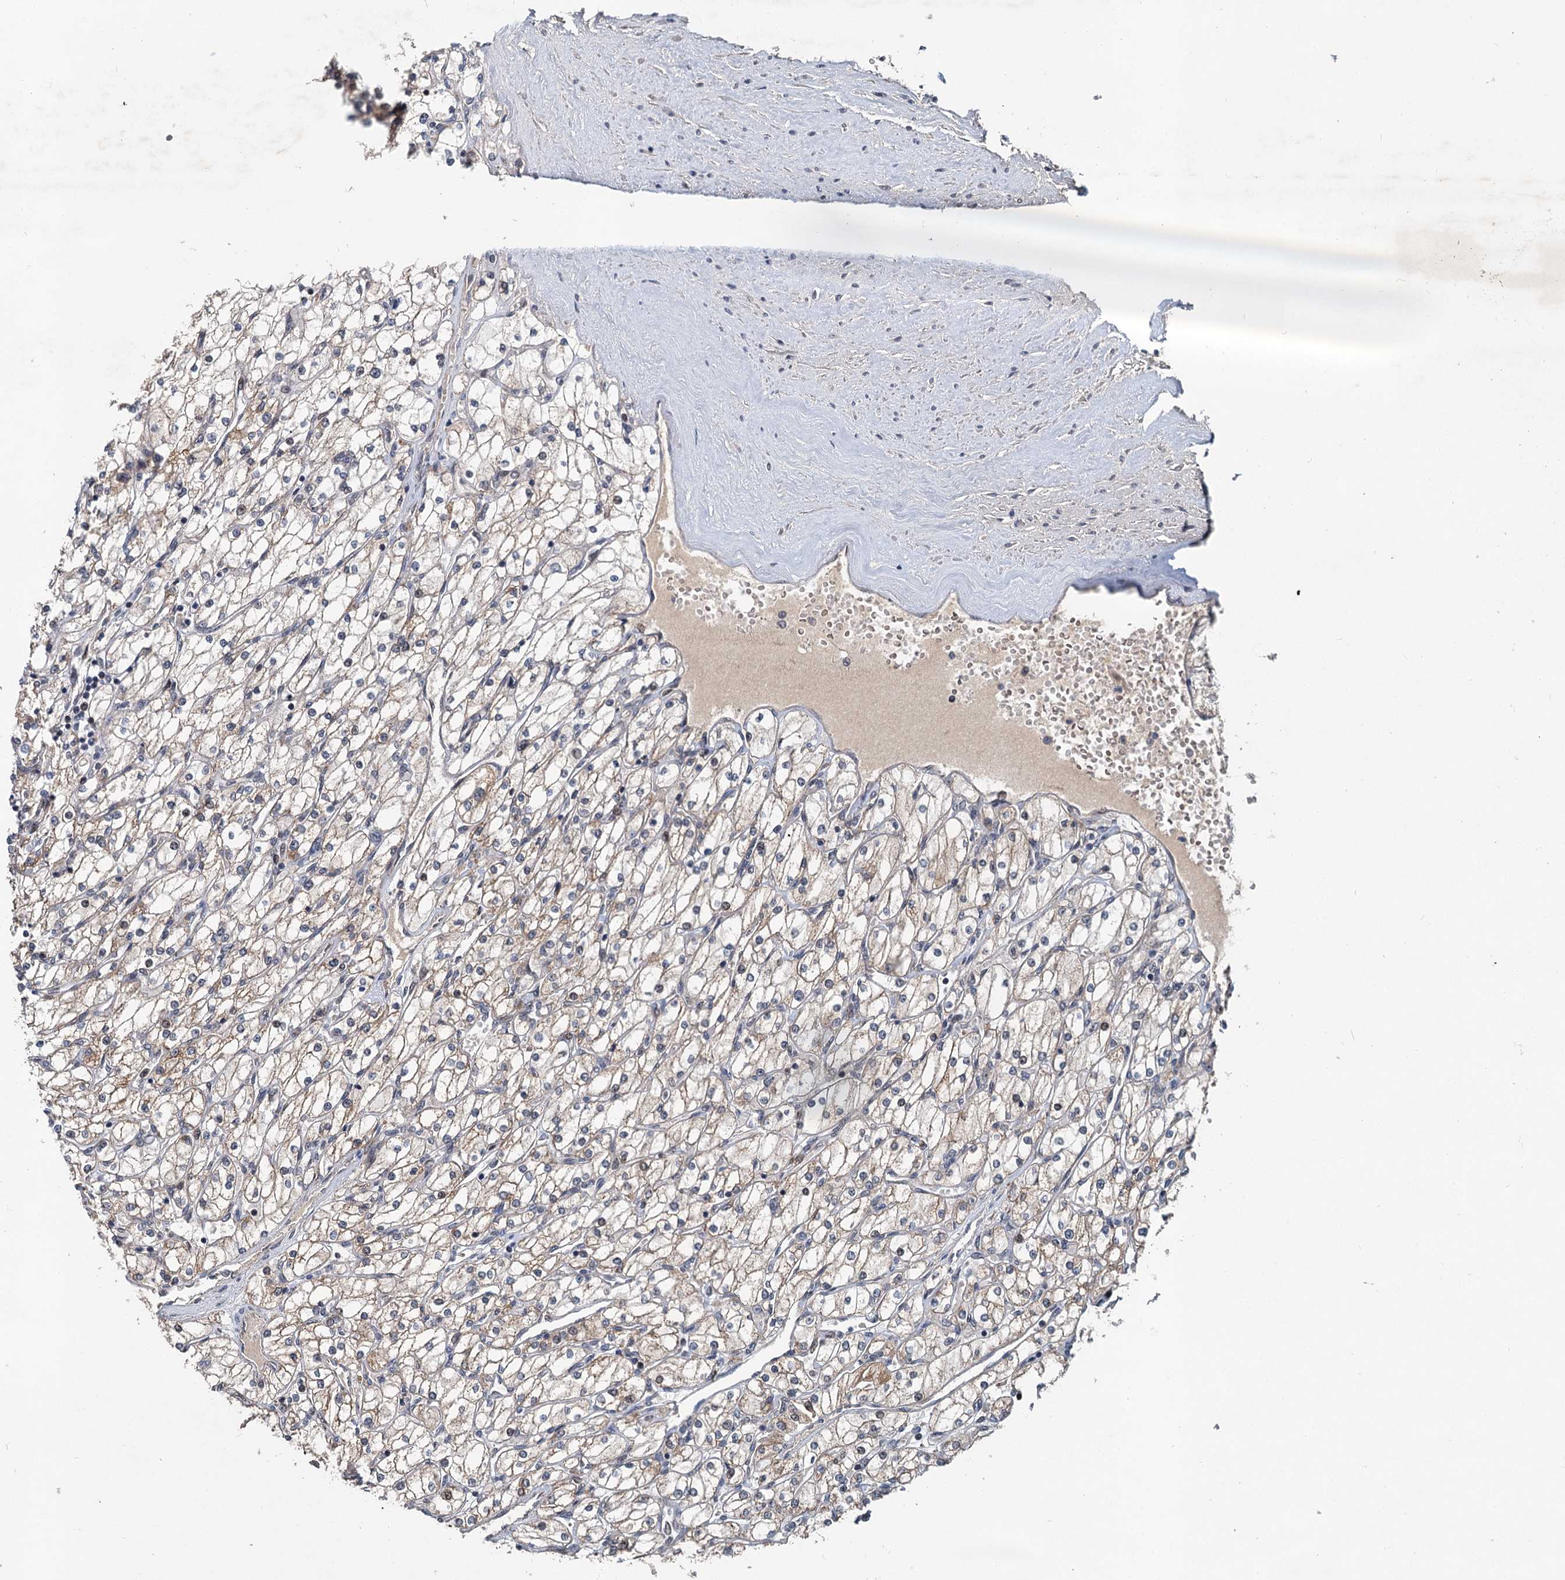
{"staining": {"intensity": "weak", "quantity": "25%-75%", "location": "cytoplasmic/membranous"}, "tissue": "renal cancer", "cell_type": "Tumor cells", "image_type": "cancer", "snomed": [{"axis": "morphology", "description": "Adenocarcinoma, NOS"}, {"axis": "topography", "description": "Kidney"}], "caption": "Renal cancer (adenocarcinoma) stained for a protein demonstrates weak cytoplasmic/membranous positivity in tumor cells.", "gene": "RITA1", "patient": {"sex": "male", "age": 80}}